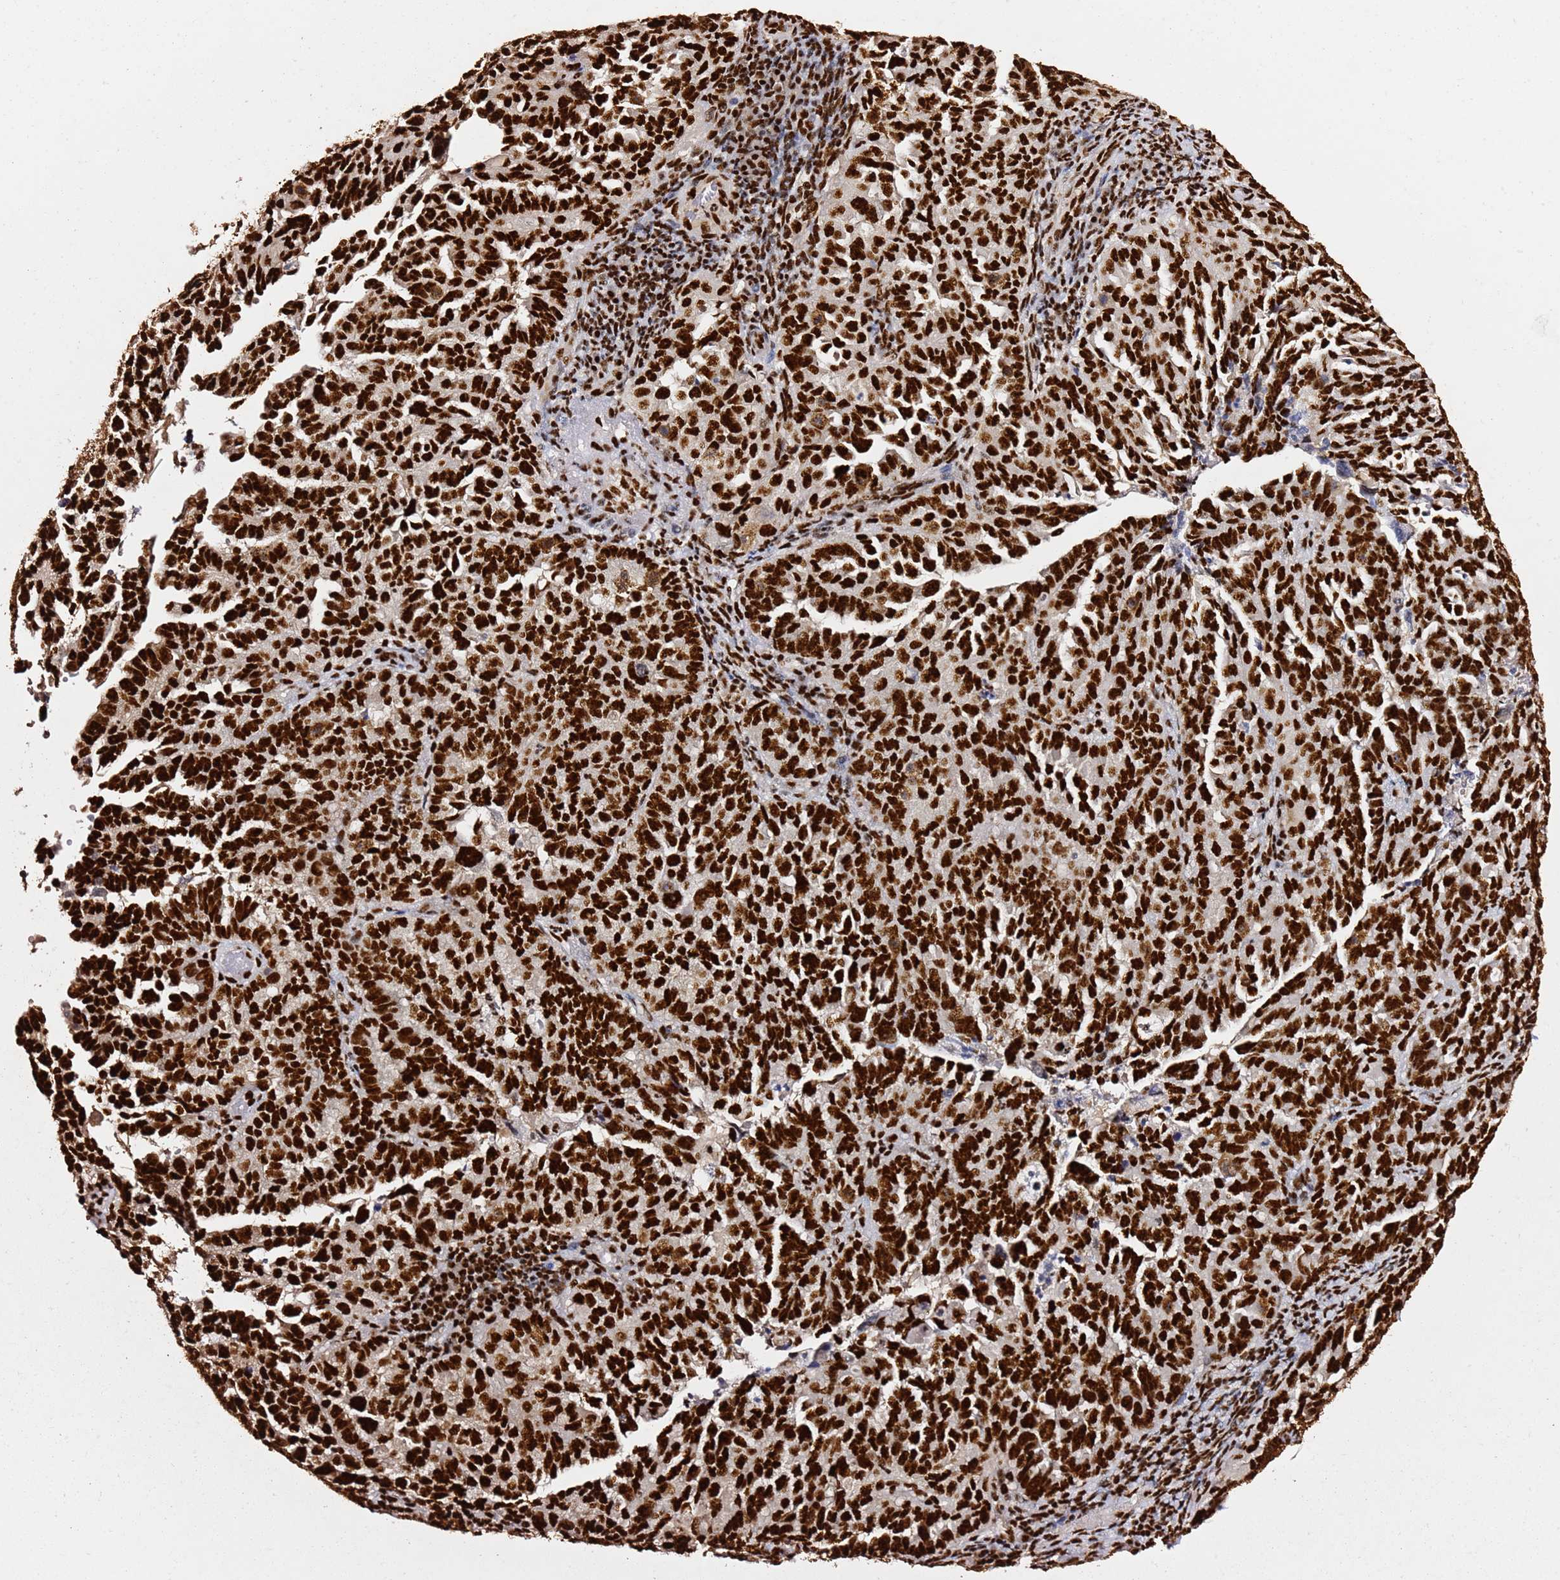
{"staining": {"intensity": "strong", "quantity": ">75%", "location": "nuclear"}, "tissue": "endometrial cancer", "cell_type": "Tumor cells", "image_type": "cancer", "snomed": [{"axis": "morphology", "description": "Adenocarcinoma, NOS"}, {"axis": "topography", "description": "Endometrium"}], "caption": "Protein expression analysis of human endometrial adenocarcinoma reveals strong nuclear staining in about >75% of tumor cells. (Stains: DAB in brown, nuclei in blue, Microscopy: brightfield microscopy at high magnification).", "gene": "C6orf226", "patient": {"sex": "female", "age": 65}}